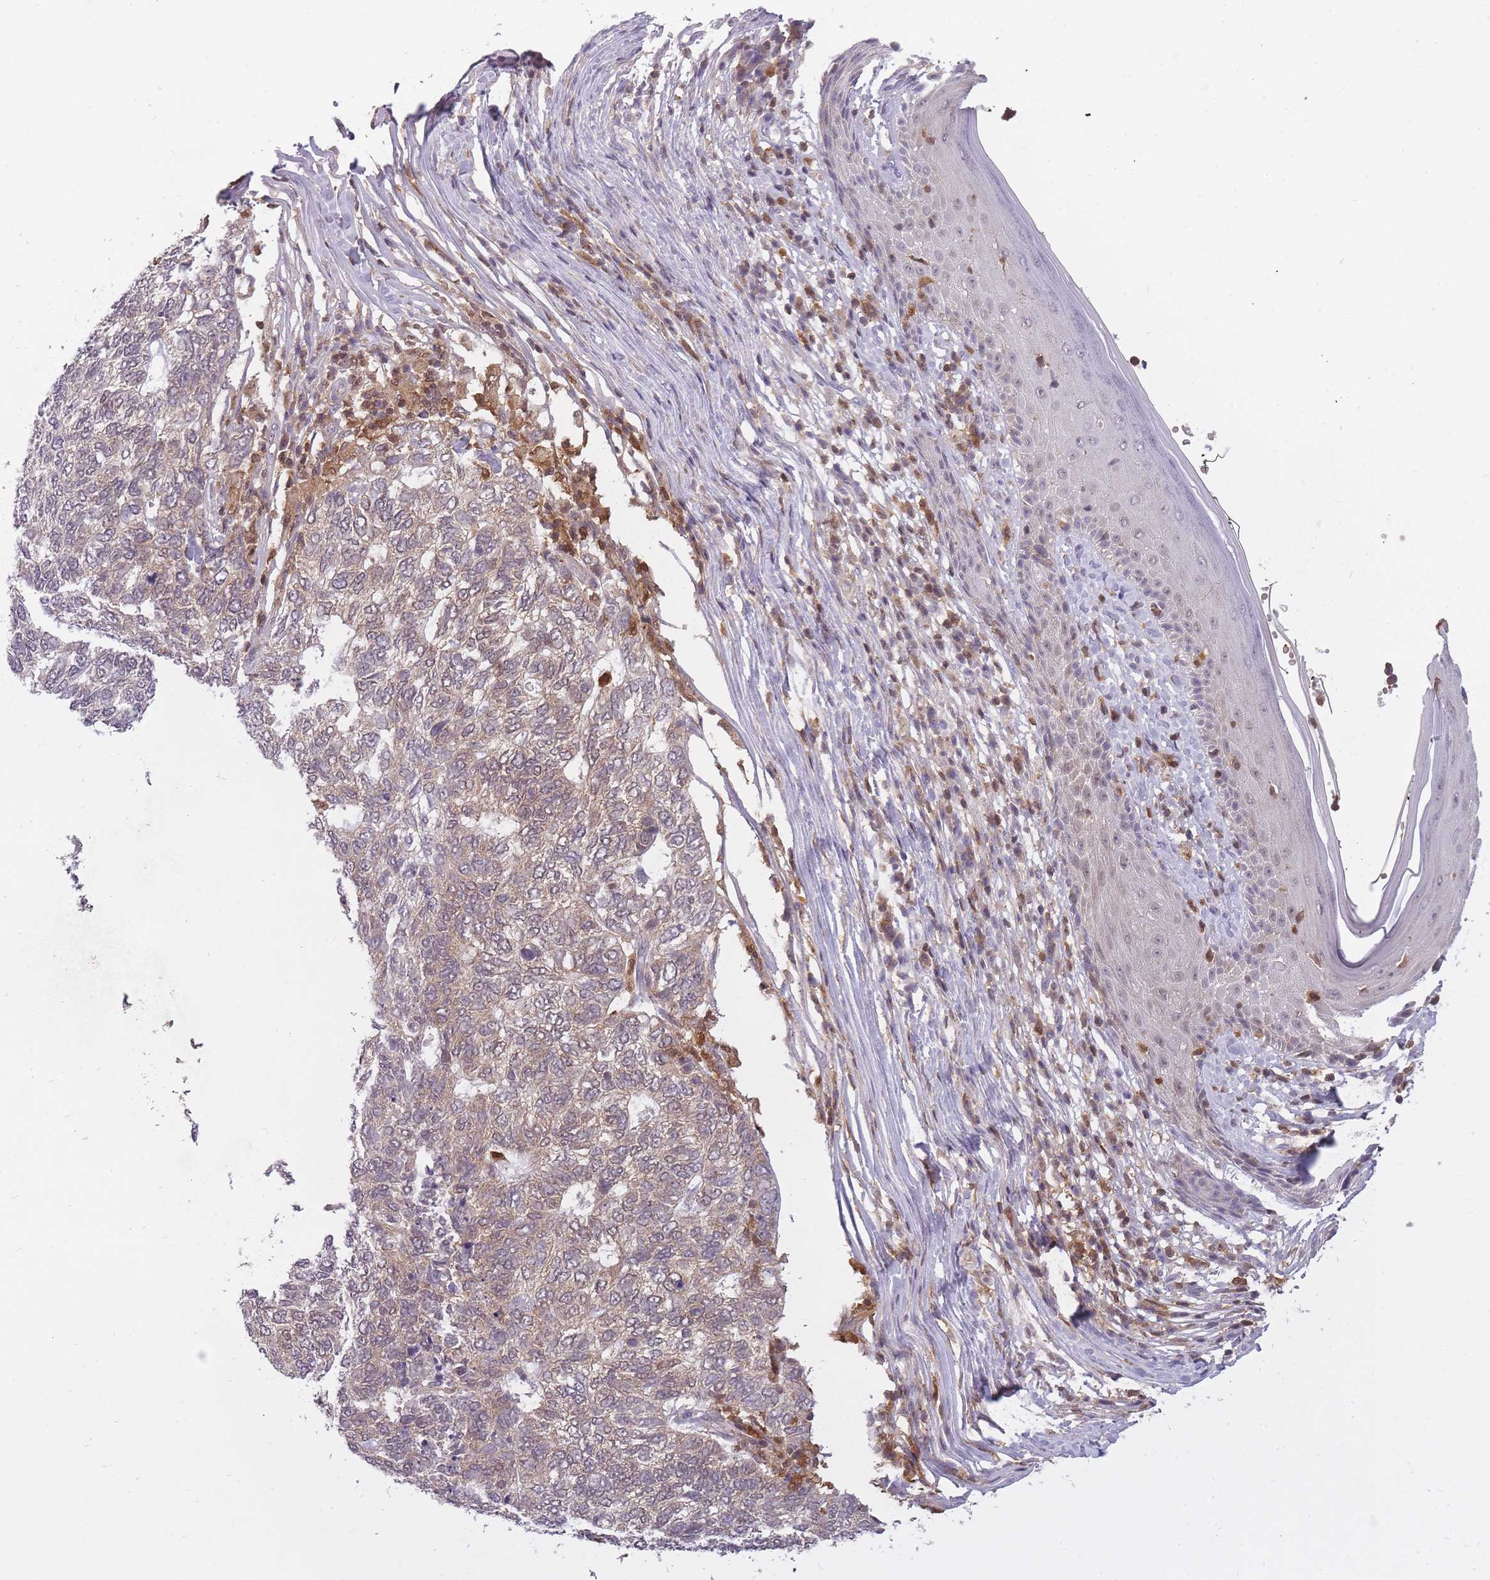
{"staining": {"intensity": "weak", "quantity": "25%-75%", "location": "cytoplasmic/membranous"}, "tissue": "skin cancer", "cell_type": "Tumor cells", "image_type": "cancer", "snomed": [{"axis": "morphology", "description": "Basal cell carcinoma"}, {"axis": "topography", "description": "Skin"}], "caption": "DAB immunohistochemical staining of basal cell carcinoma (skin) exhibits weak cytoplasmic/membranous protein positivity in about 25%-75% of tumor cells.", "gene": "CXorf38", "patient": {"sex": "female", "age": 65}}